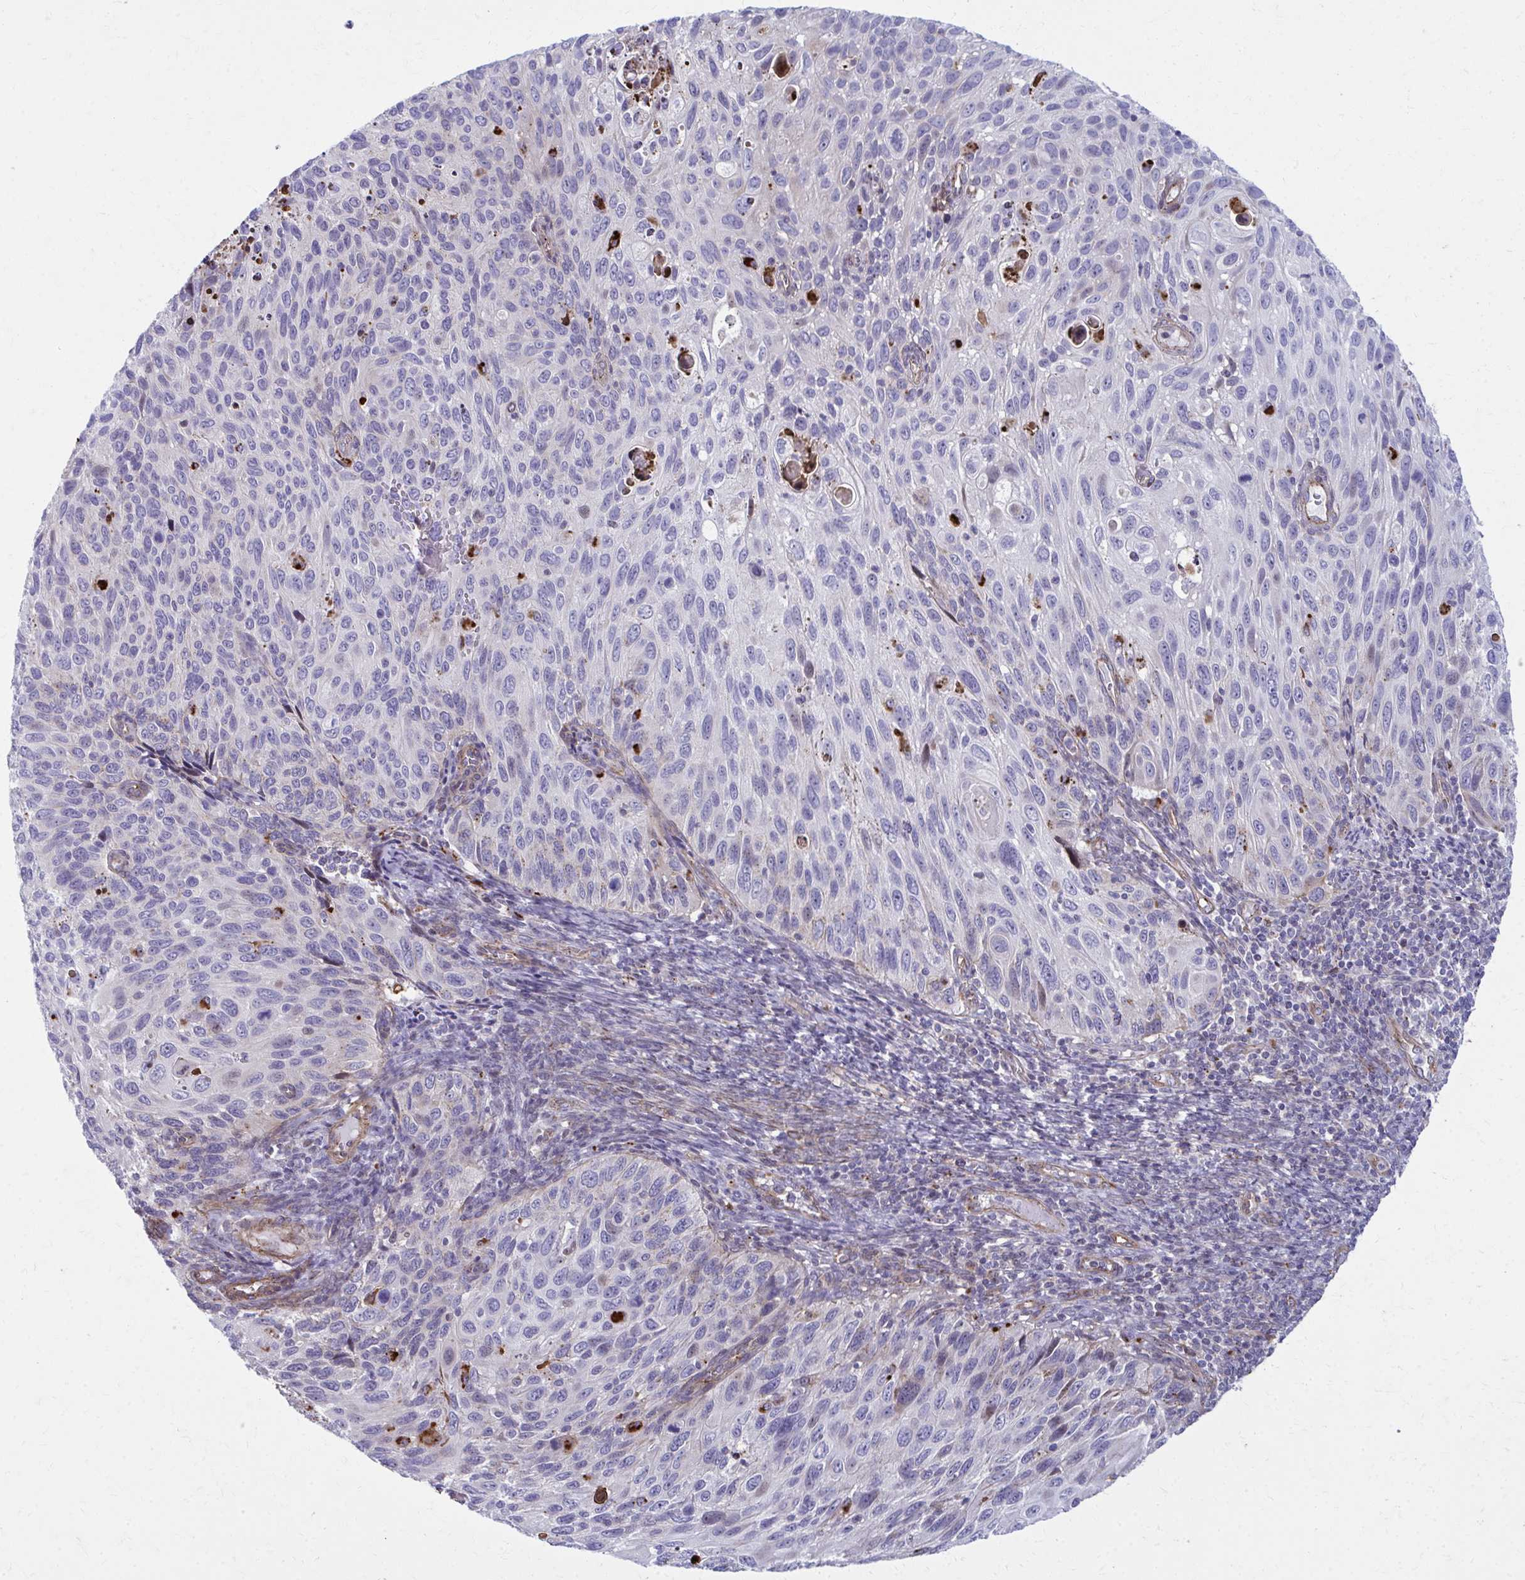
{"staining": {"intensity": "negative", "quantity": "none", "location": "none"}, "tissue": "cervical cancer", "cell_type": "Tumor cells", "image_type": "cancer", "snomed": [{"axis": "morphology", "description": "Squamous cell carcinoma, NOS"}, {"axis": "topography", "description": "Cervix"}], "caption": "A micrograph of cervical cancer (squamous cell carcinoma) stained for a protein shows no brown staining in tumor cells.", "gene": "LRRC4B", "patient": {"sex": "female", "age": 70}}